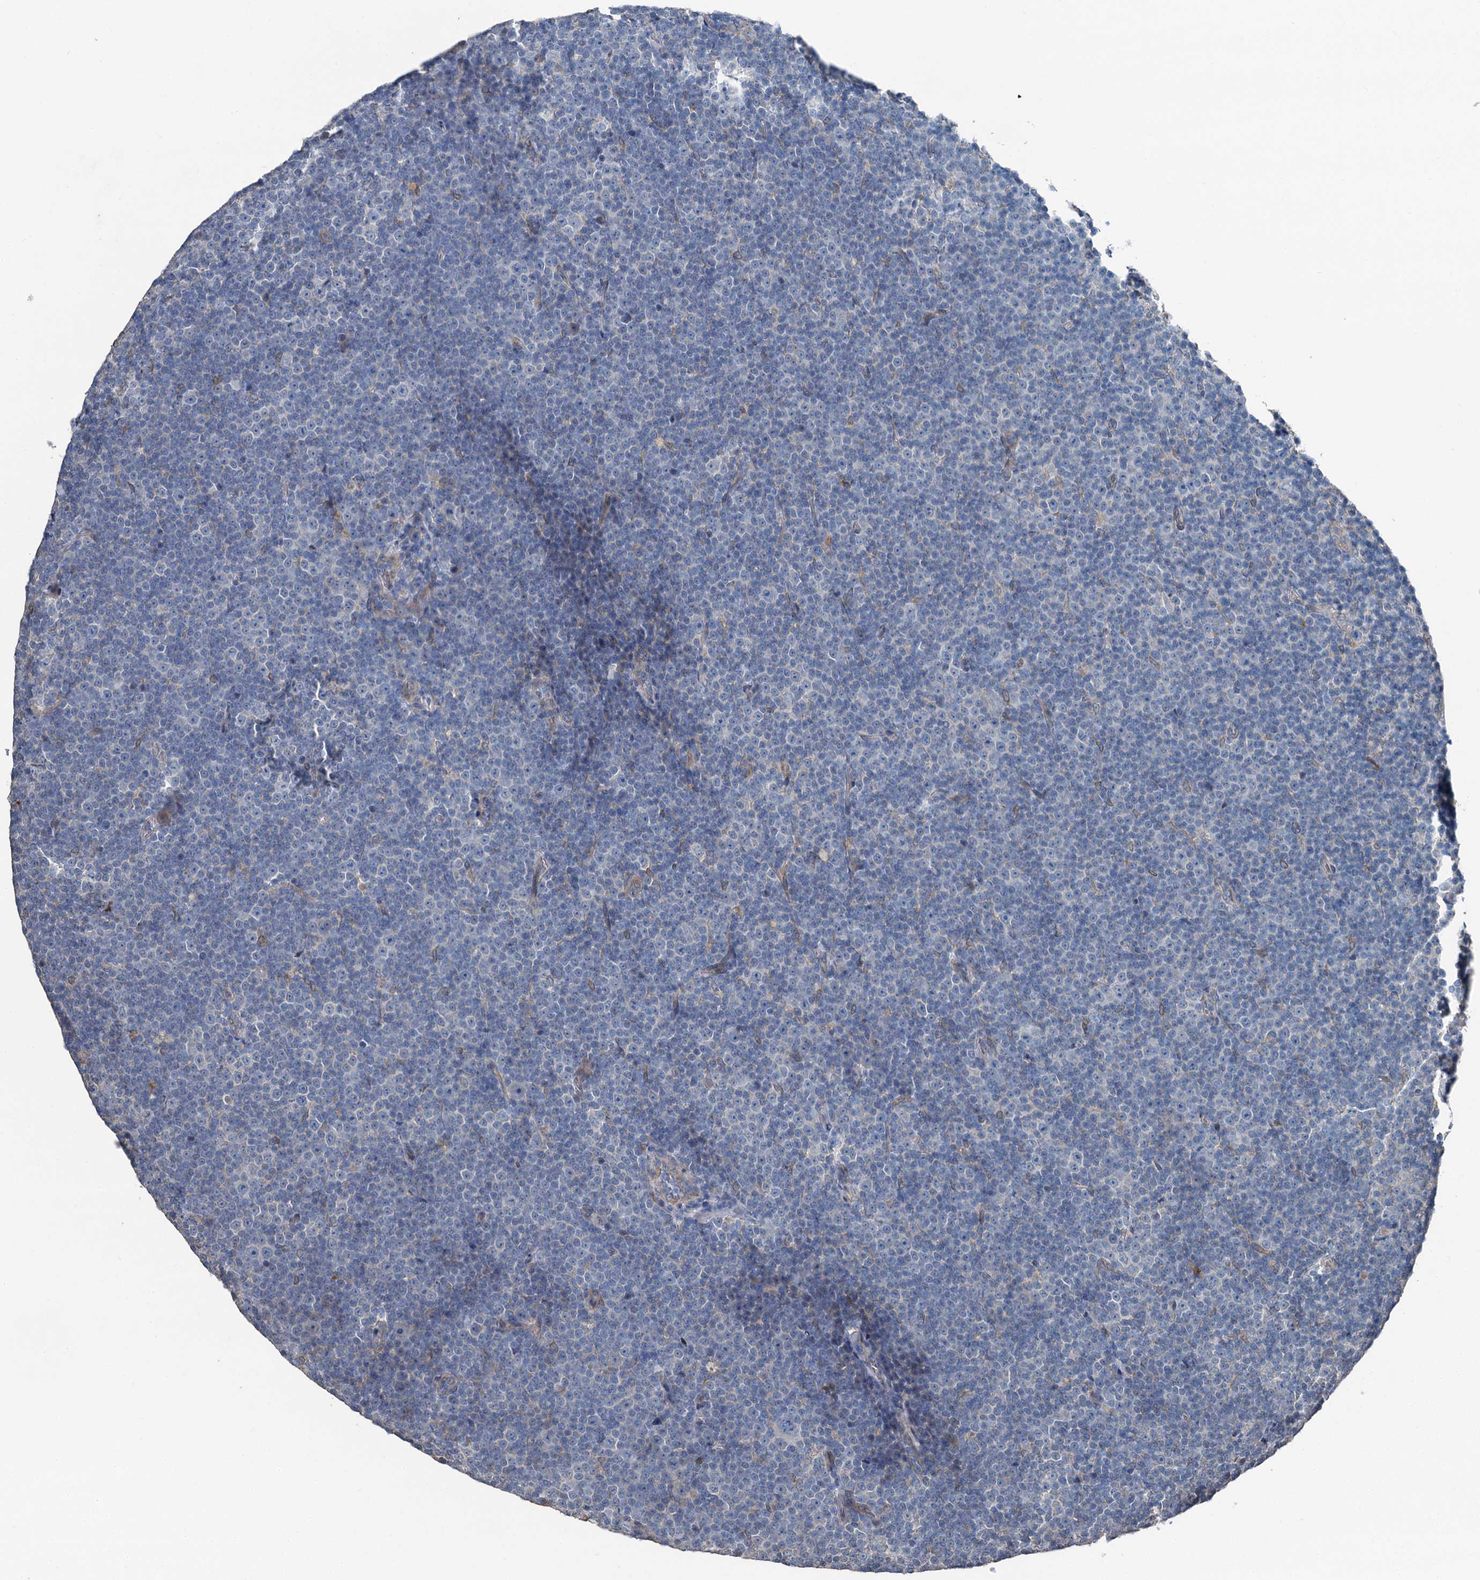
{"staining": {"intensity": "negative", "quantity": "none", "location": "none"}, "tissue": "lymphoma", "cell_type": "Tumor cells", "image_type": "cancer", "snomed": [{"axis": "morphology", "description": "Malignant lymphoma, non-Hodgkin's type, Low grade"}, {"axis": "topography", "description": "Lymph node"}], "caption": "IHC photomicrograph of neoplastic tissue: lymphoma stained with DAB (3,3'-diaminobenzidine) exhibits no significant protein expression in tumor cells.", "gene": "C6orf120", "patient": {"sex": "female", "age": 67}}